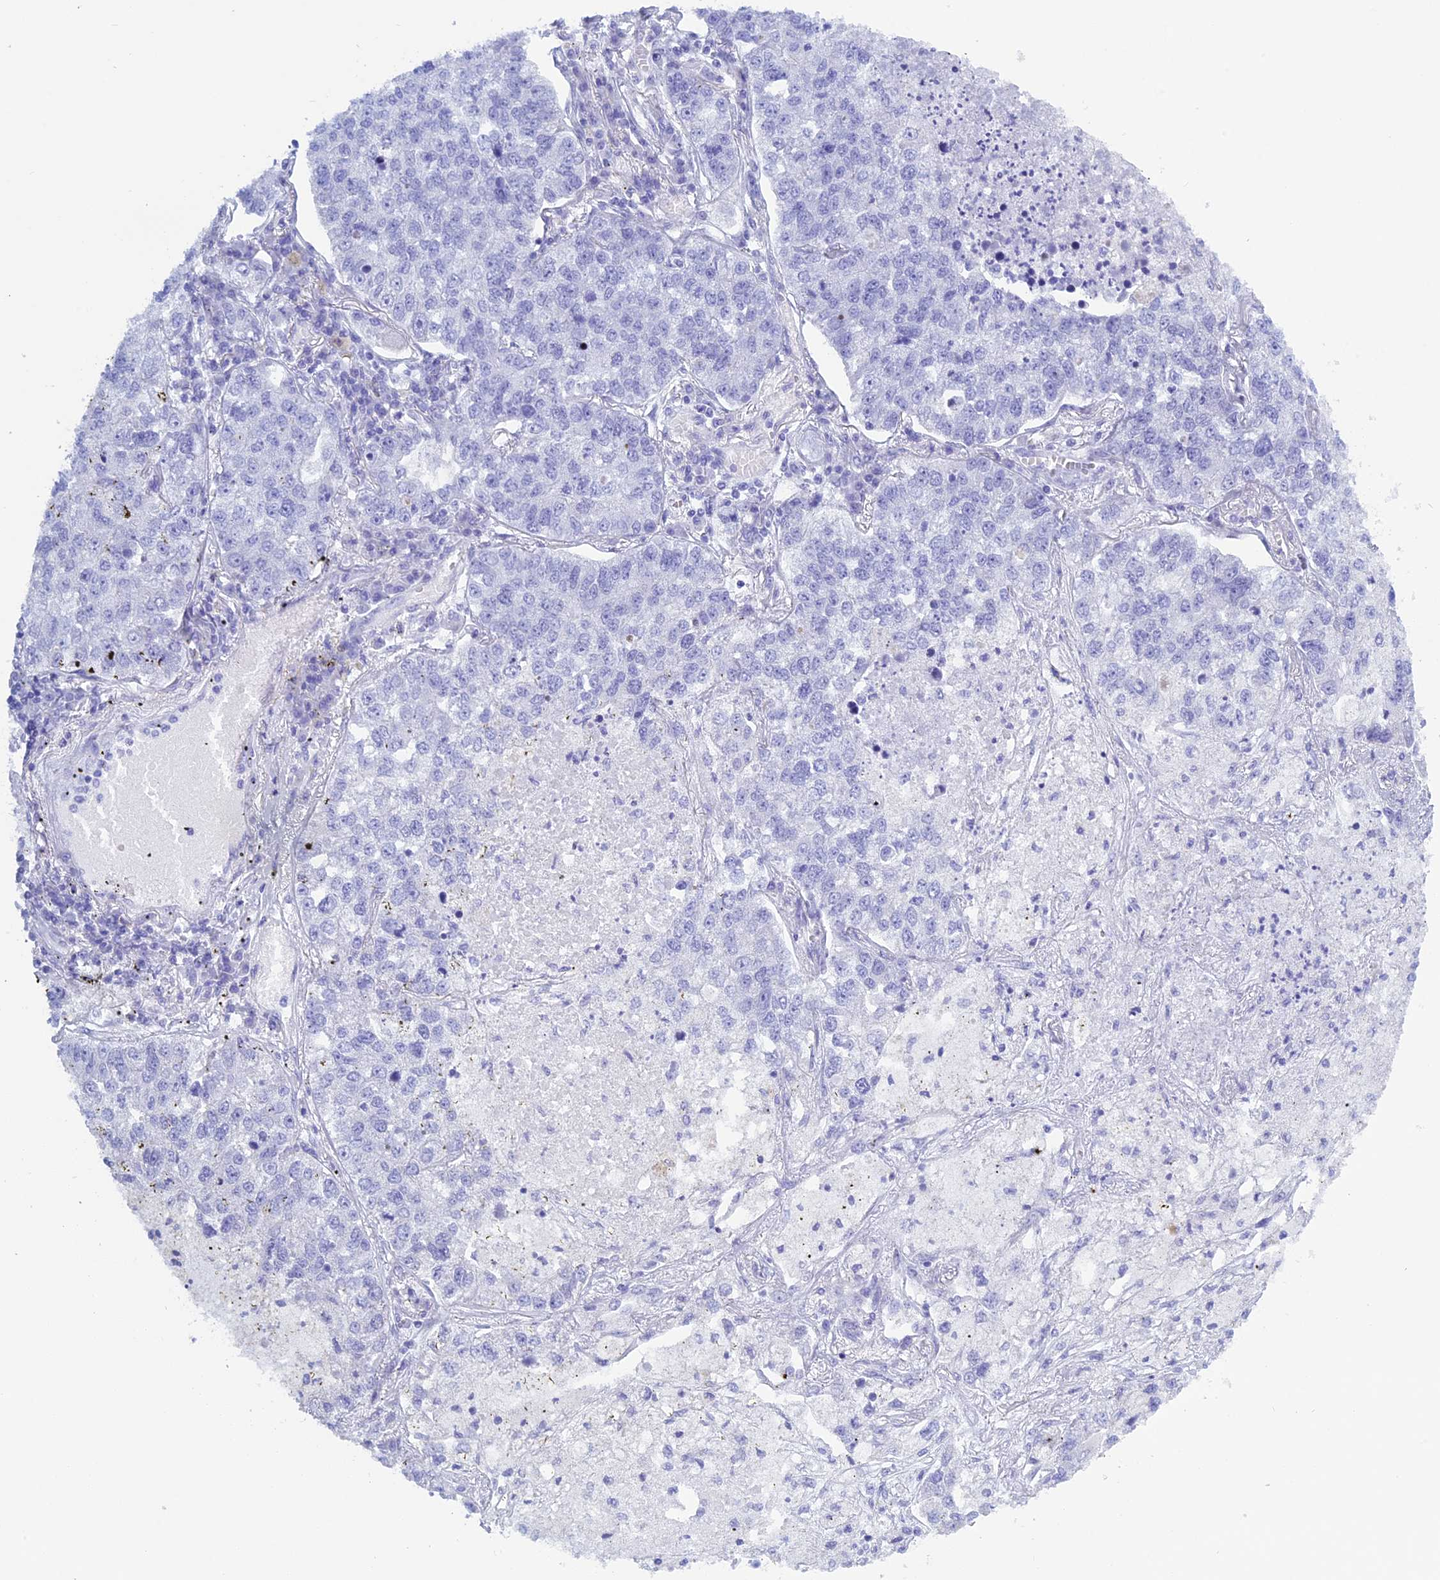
{"staining": {"intensity": "negative", "quantity": "none", "location": "none"}, "tissue": "lung cancer", "cell_type": "Tumor cells", "image_type": "cancer", "snomed": [{"axis": "morphology", "description": "Adenocarcinoma, NOS"}, {"axis": "topography", "description": "Lung"}], "caption": "Immunohistochemical staining of human lung adenocarcinoma reveals no significant expression in tumor cells. Nuclei are stained in blue.", "gene": "KCTD21", "patient": {"sex": "male", "age": 49}}